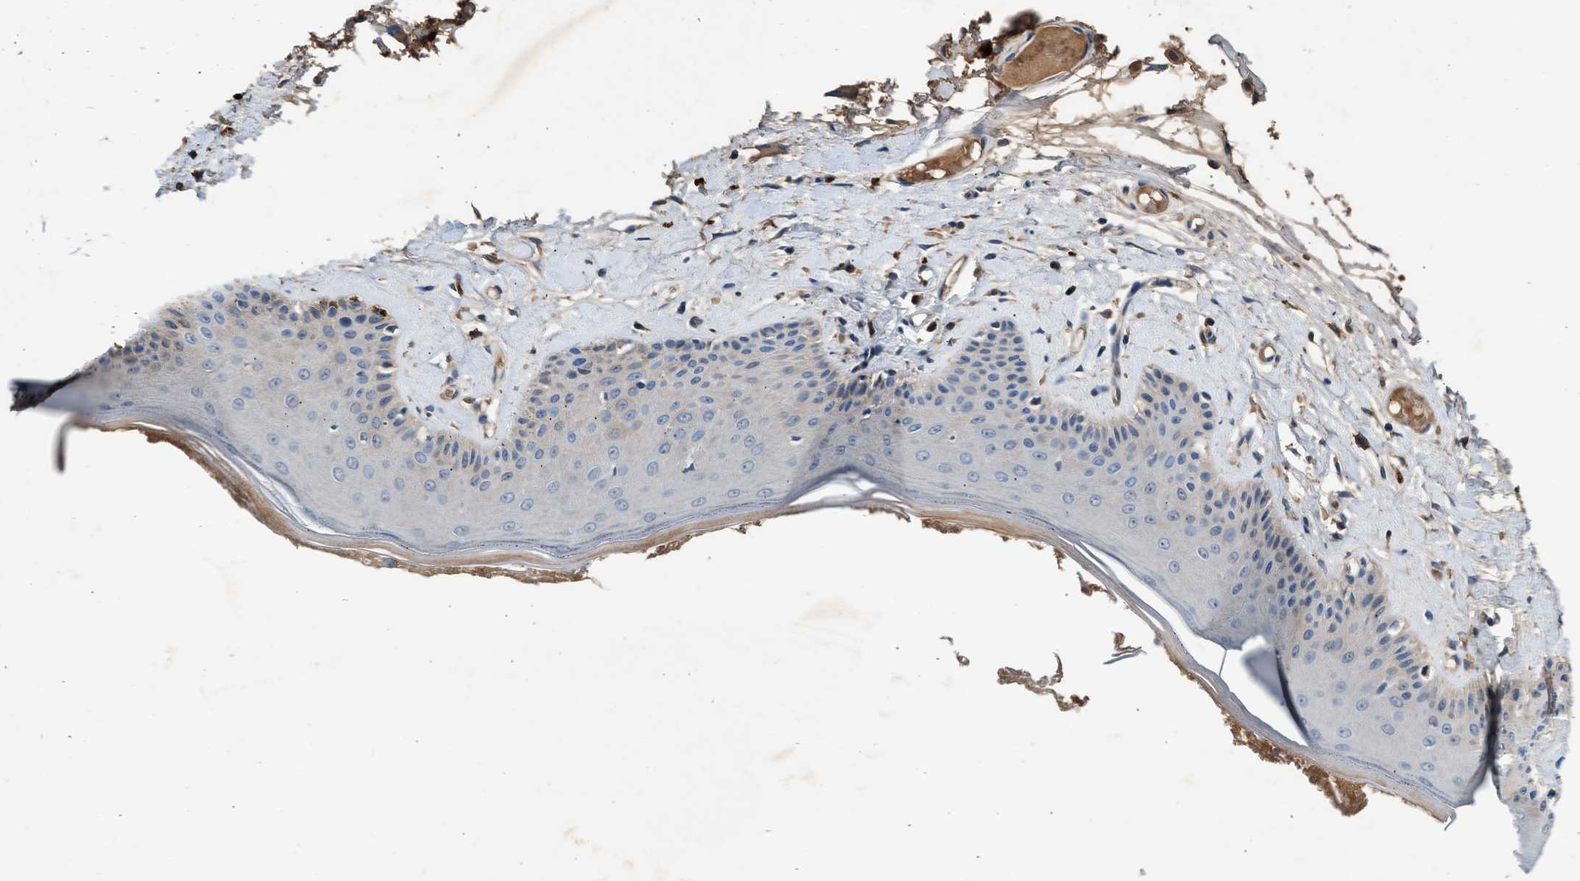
{"staining": {"intensity": "weak", "quantity": "<25%", "location": "cytoplasmic/membranous"}, "tissue": "skin", "cell_type": "Epidermal cells", "image_type": "normal", "snomed": [{"axis": "morphology", "description": "Normal tissue, NOS"}, {"axis": "topography", "description": "Vulva"}], "caption": "Protein analysis of normal skin demonstrates no significant expression in epidermal cells. (Immunohistochemistry, brightfield microscopy, high magnification).", "gene": "RWDD2B", "patient": {"sex": "female", "age": 73}}